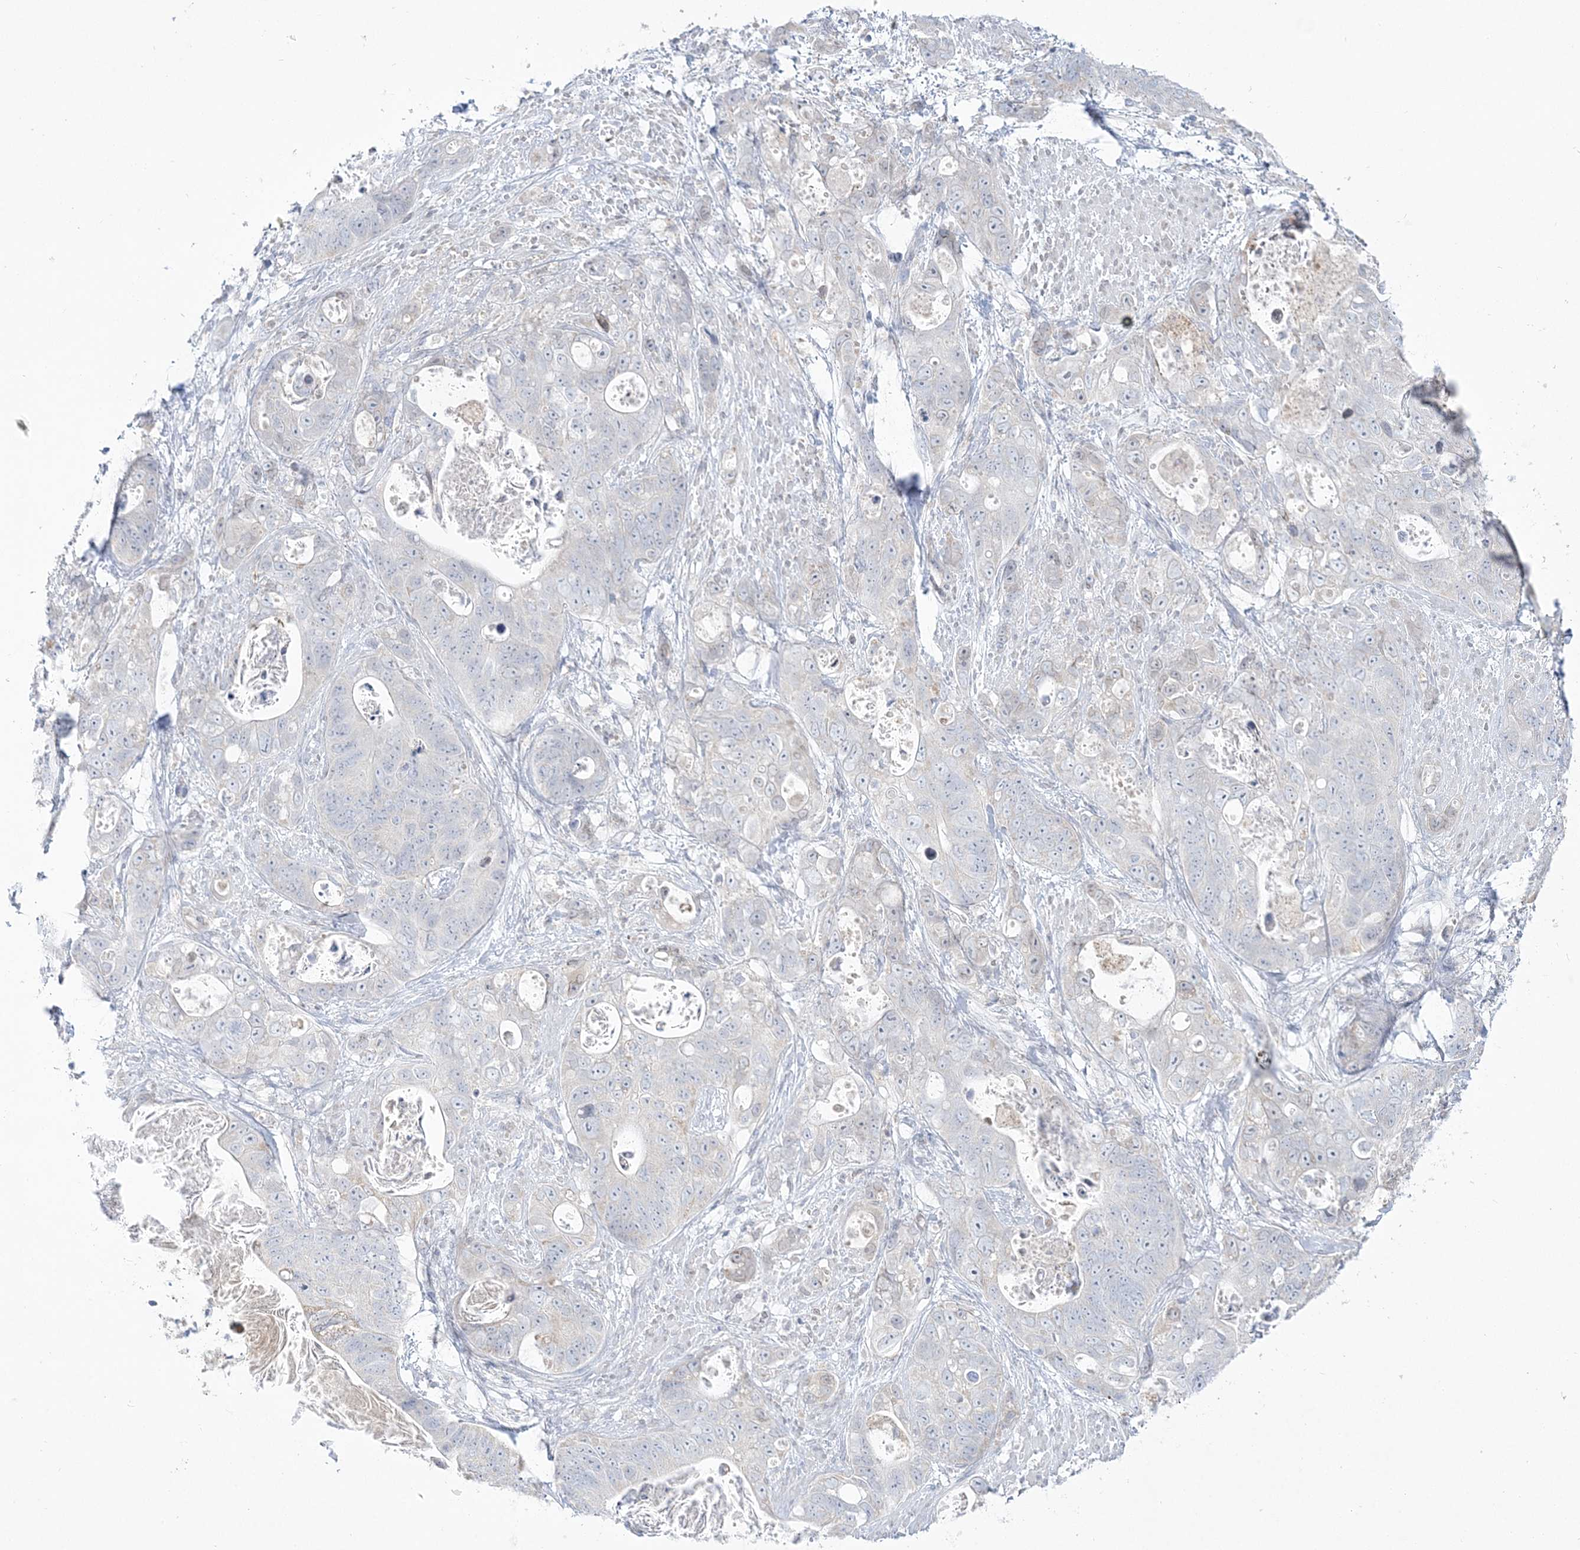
{"staining": {"intensity": "negative", "quantity": "none", "location": "none"}, "tissue": "stomach cancer", "cell_type": "Tumor cells", "image_type": "cancer", "snomed": [{"axis": "morphology", "description": "Adenocarcinoma, NOS"}, {"axis": "topography", "description": "Stomach"}], "caption": "DAB (3,3'-diaminobenzidine) immunohistochemical staining of stomach adenocarcinoma shows no significant positivity in tumor cells. Nuclei are stained in blue.", "gene": "PCBD1", "patient": {"sex": "female", "age": 89}}